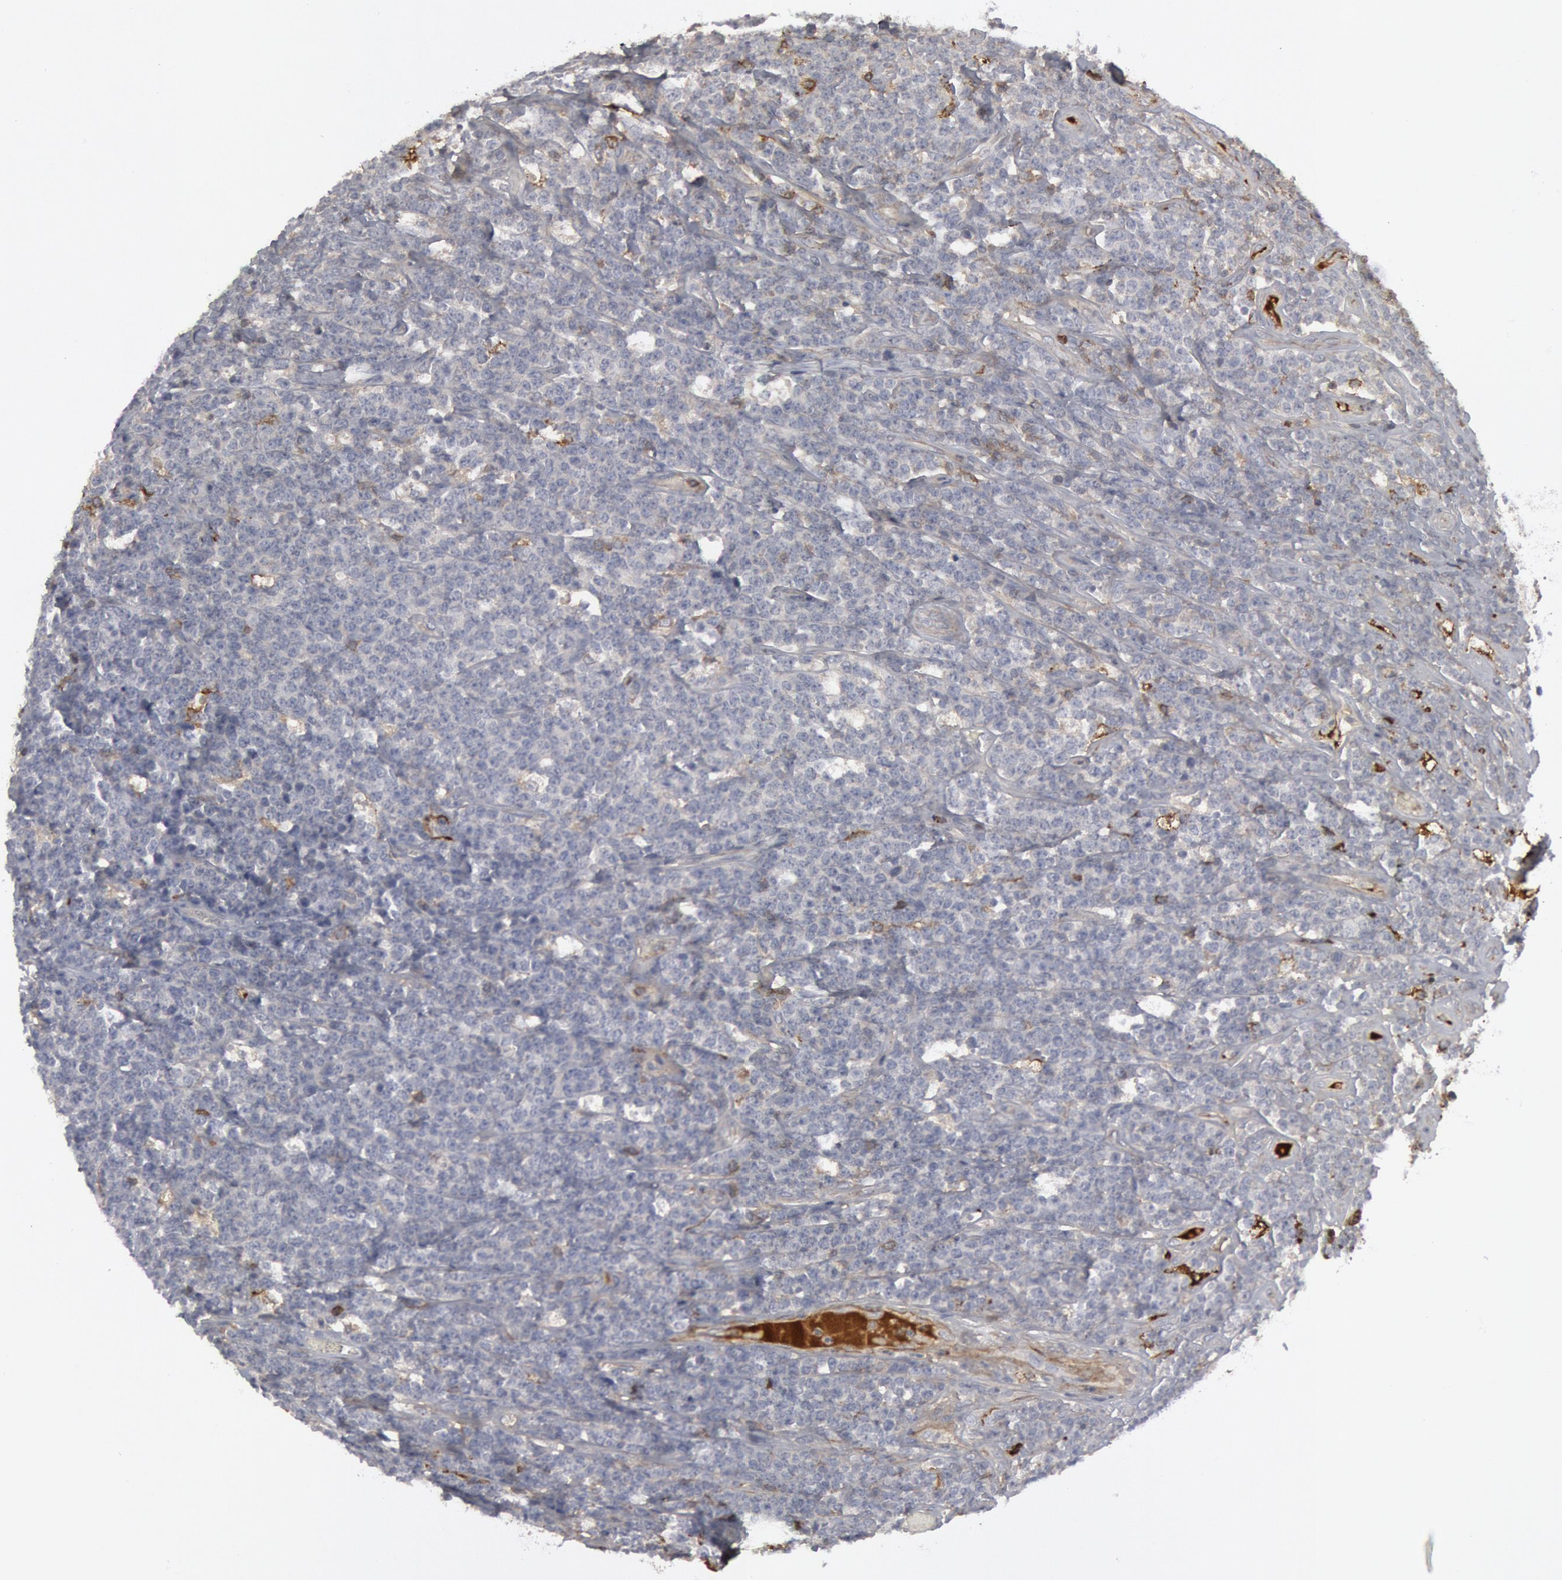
{"staining": {"intensity": "negative", "quantity": "none", "location": "none"}, "tissue": "lymphoma", "cell_type": "Tumor cells", "image_type": "cancer", "snomed": [{"axis": "morphology", "description": "Malignant lymphoma, non-Hodgkin's type, High grade"}, {"axis": "topography", "description": "Small intestine"}, {"axis": "topography", "description": "Colon"}], "caption": "A micrograph of human lymphoma is negative for staining in tumor cells.", "gene": "C1QC", "patient": {"sex": "male", "age": 8}}